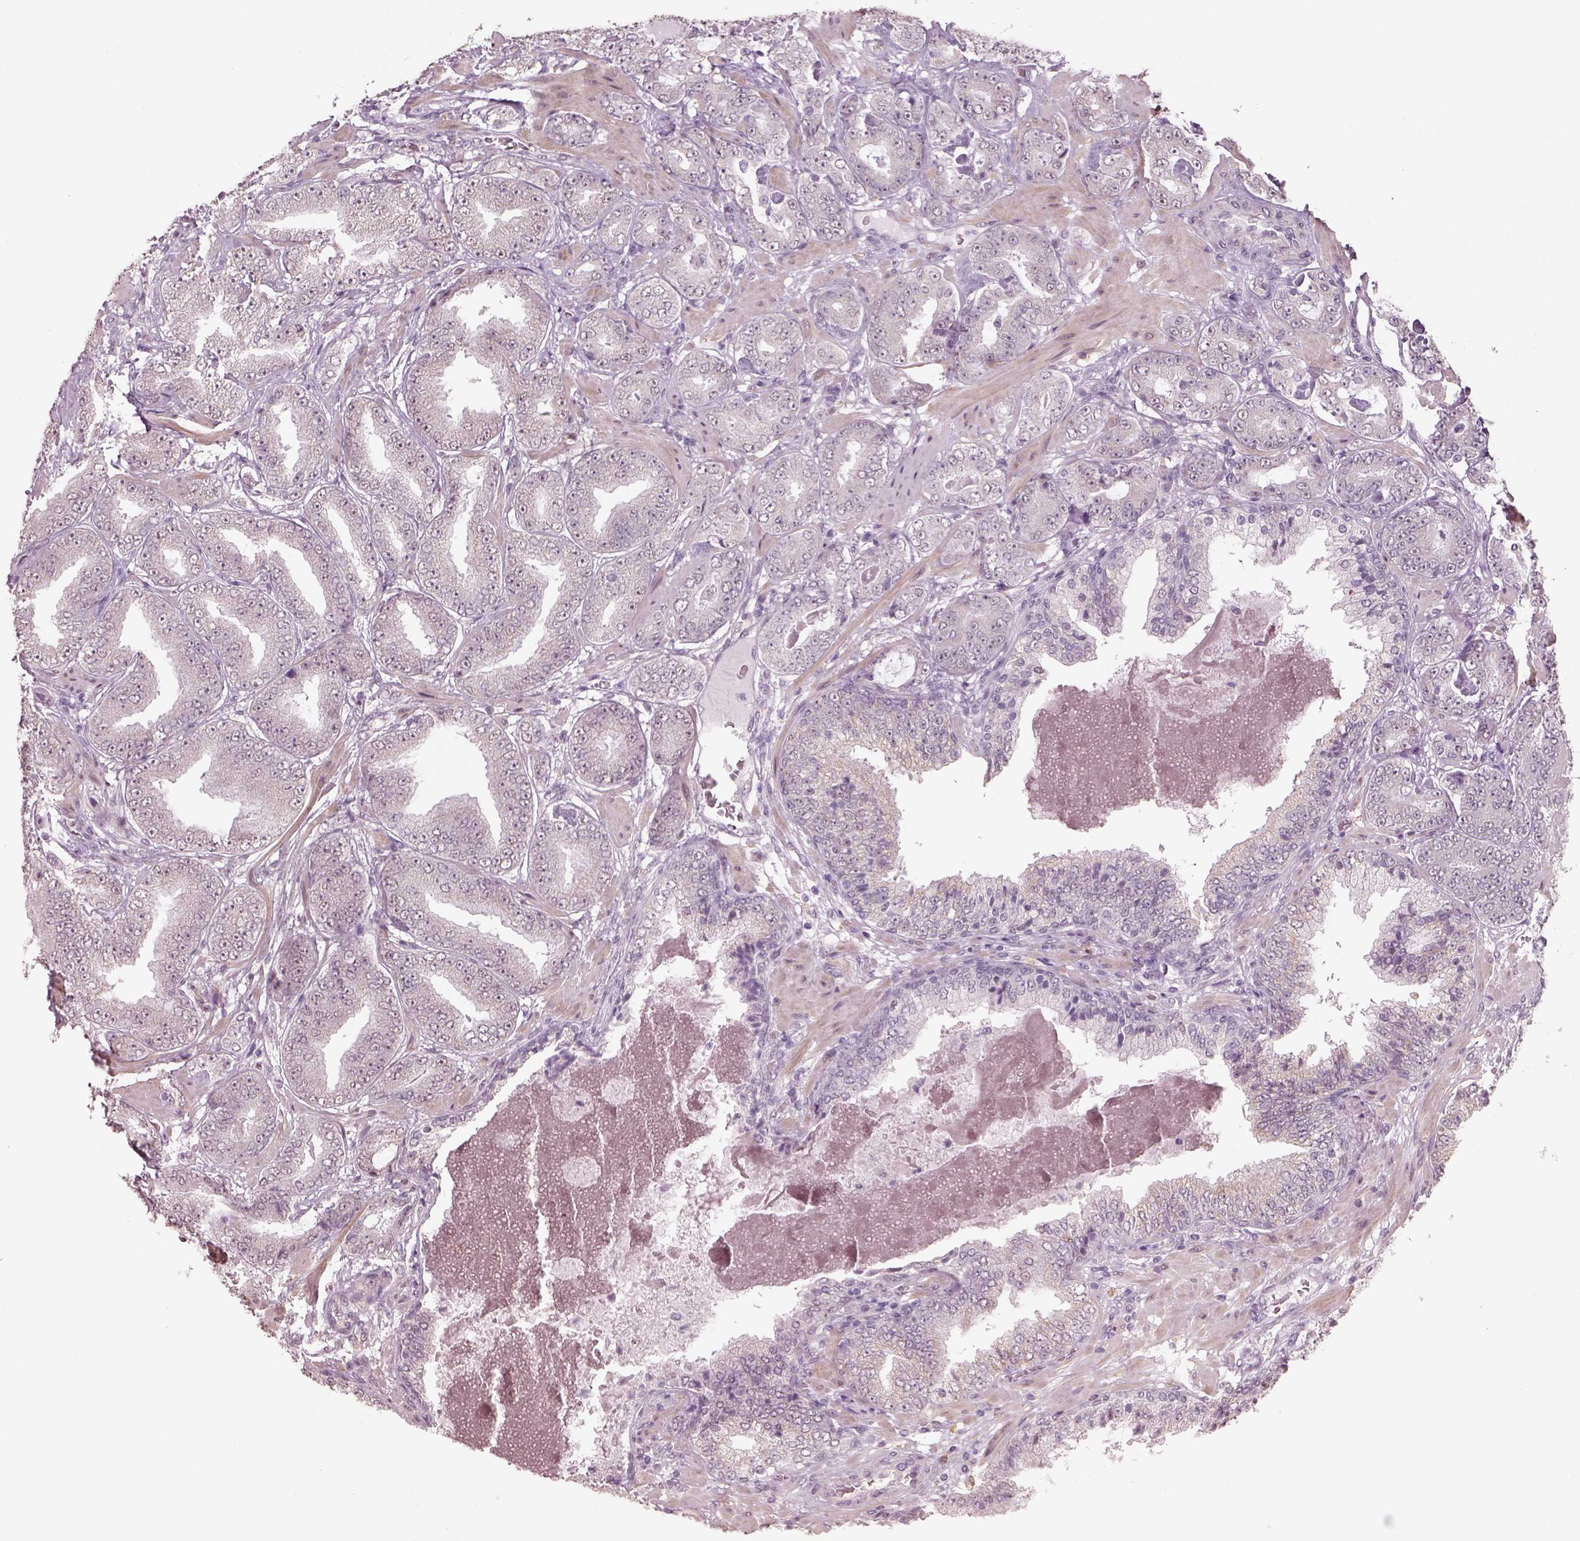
{"staining": {"intensity": "negative", "quantity": "none", "location": "none"}, "tissue": "prostate cancer", "cell_type": "Tumor cells", "image_type": "cancer", "snomed": [{"axis": "morphology", "description": "Adenocarcinoma, Low grade"}, {"axis": "topography", "description": "Prostate"}], "caption": "IHC of human prostate cancer (adenocarcinoma (low-grade)) exhibits no staining in tumor cells. (DAB (3,3'-diaminobenzidine) immunohistochemistry visualized using brightfield microscopy, high magnification).", "gene": "NAT8", "patient": {"sex": "male", "age": 60}}